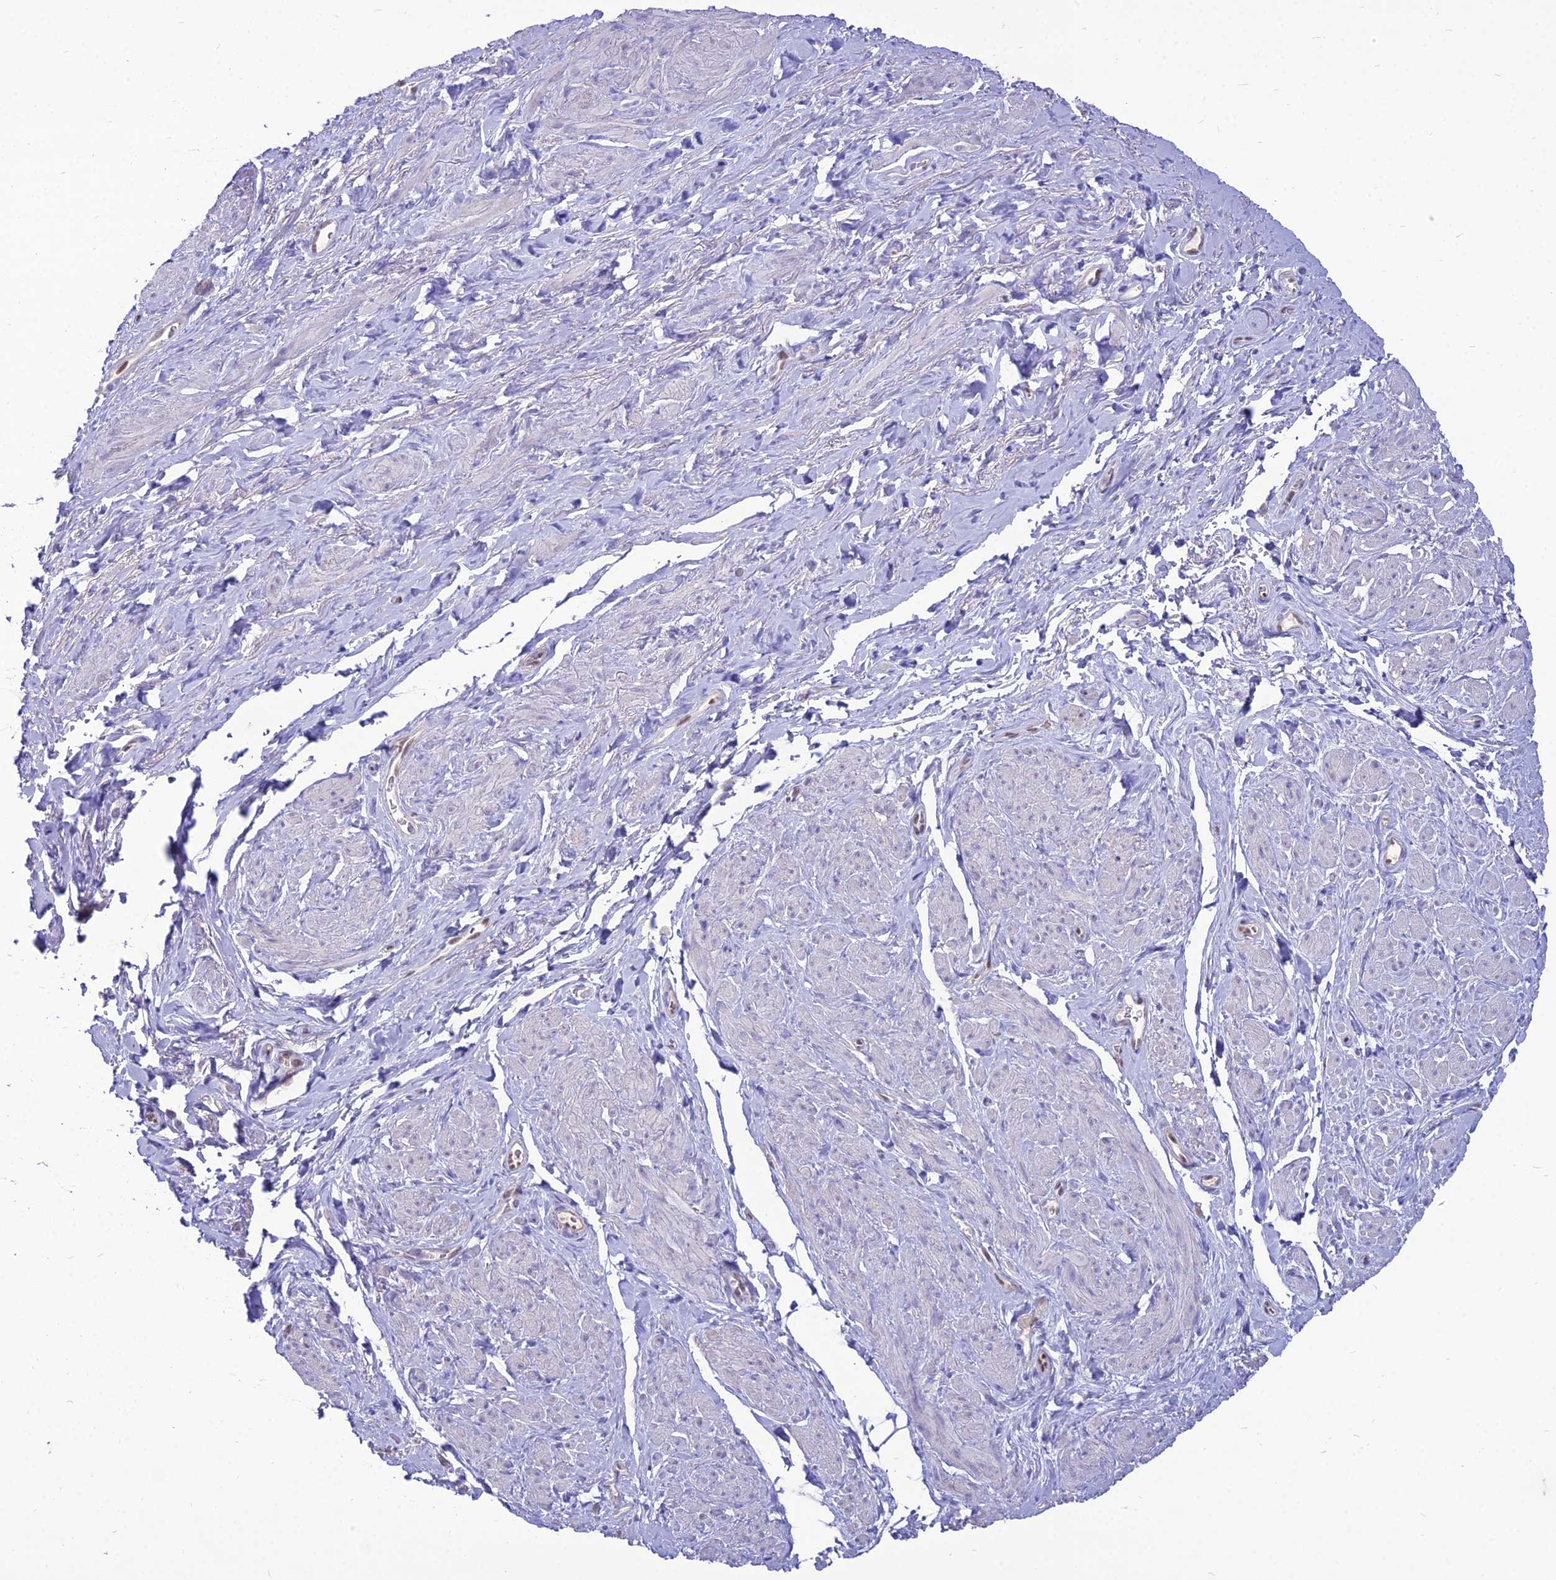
{"staining": {"intensity": "negative", "quantity": "none", "location": "none"}, "tissue": "smooth muscle", "cell_type": "Smooth muscle cells", "image_type": "normal", "snomed": [{"axis": "morphology", "description": "Normal tissue, NOS"}, {"axis": "topography", "description": "Smooth muscle"}, {"axis": "topography", "description": "Peripheral nerve tissue"}], "caption": "Smooth muscle cells show no significant positivity in normal smooth muscle. (IHC, brightfield microscopy, high magnification).", "gene": "NOVA2", "patient": {"sex": "male", "age": 69}}